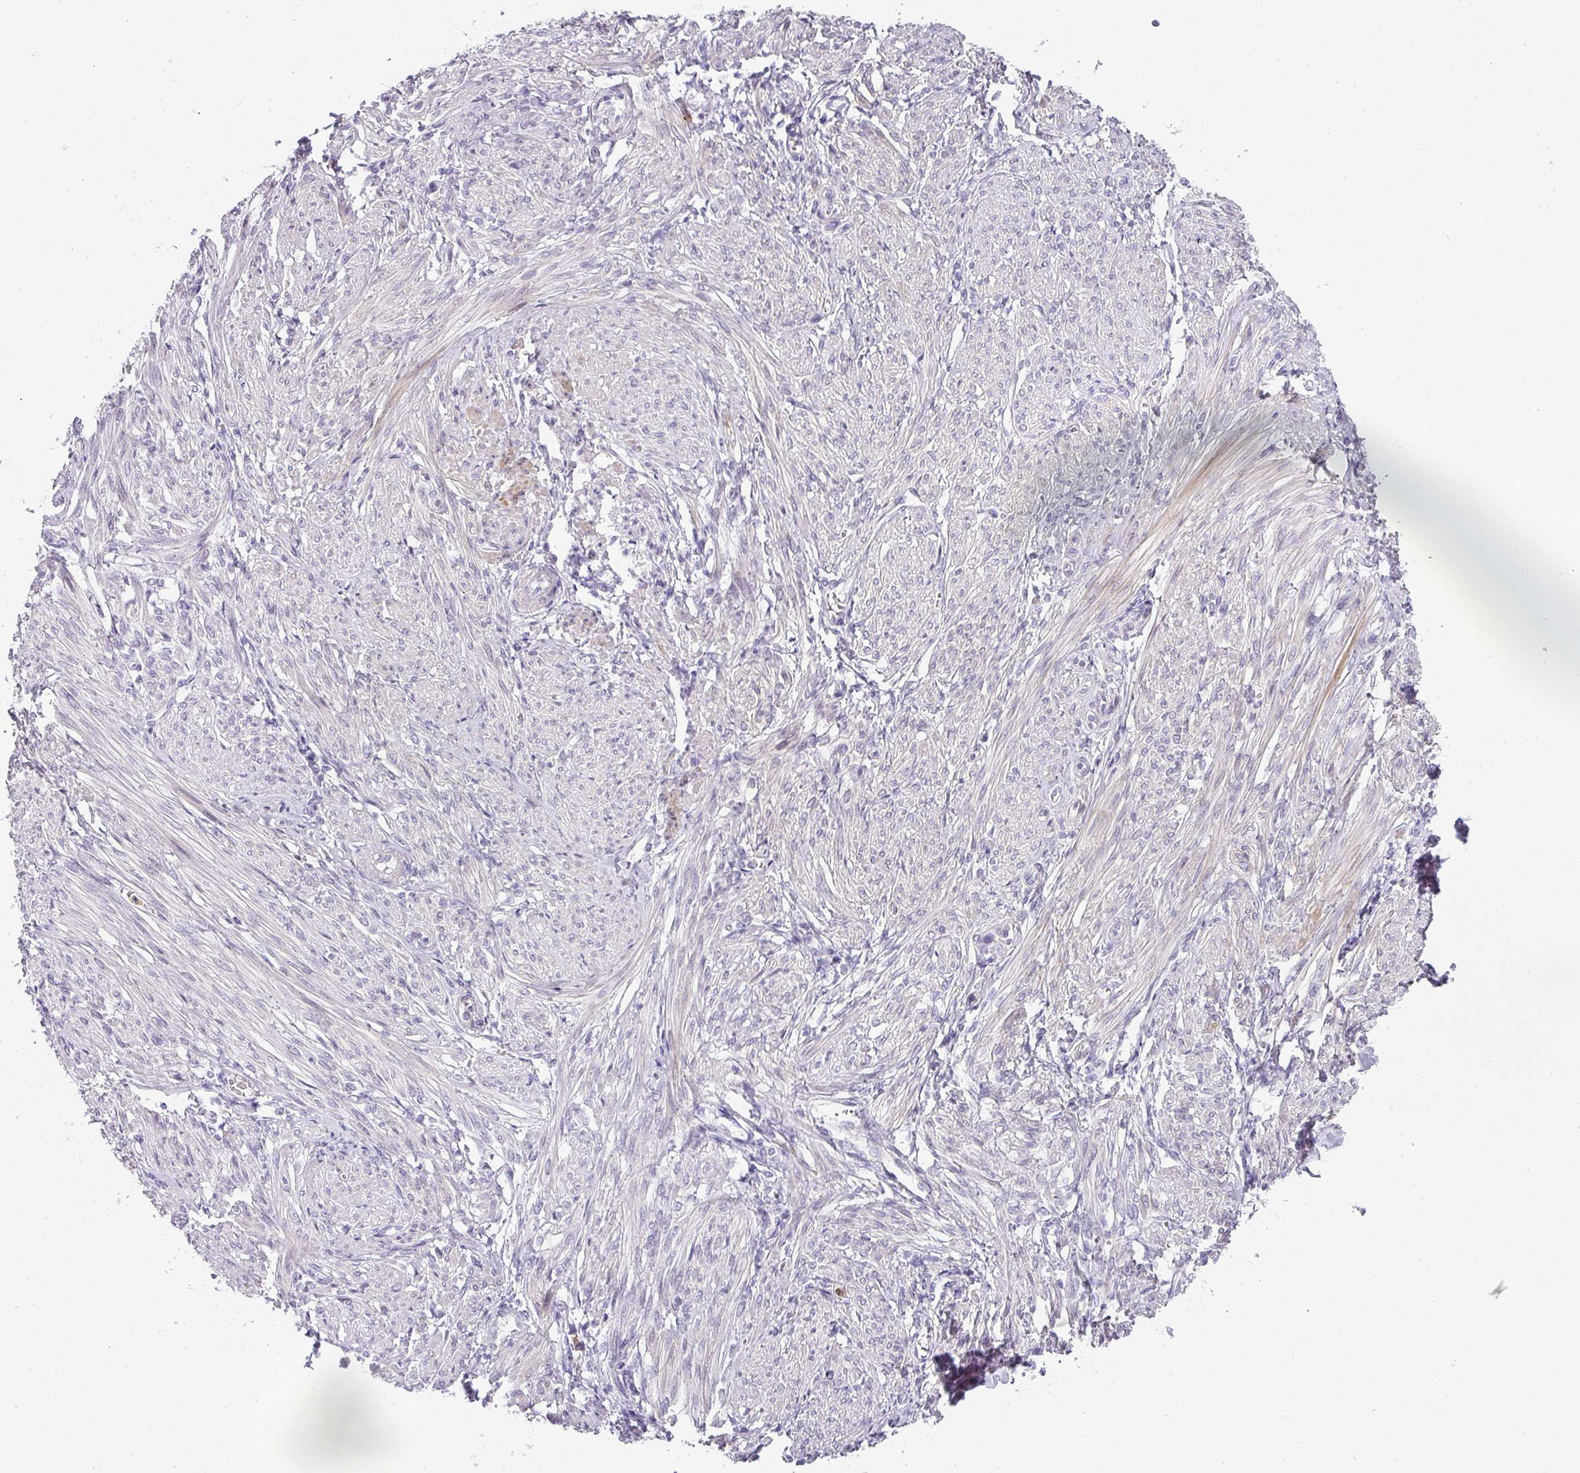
{"staining": {"intensity": "moderate", "quantity": "25%-75%", "location": "cytoplasmic/membranous"}, "tissue": "smooth muscle", "cell_type": "Smooth muscle cells", "image_type": "normal", "snomed": [{"axis": "morphology", "description": "Normal tissue, NOS"}, {"axis": "topography", "description": "Smooth muscle"}], "caption": "Brown immunohistochemical staining in unremarkable human smooth muscle reveals moderate cytoplasmic/membranous staining in approximately 25%-75% of smooth muscle cells. (Stains: DAB (3,3'-diaminobenzidine) in brown, nuclei in blue, Microscopy: brightfield microscopy at high magnification).", "gene": "BTLA", "patient": {"sex": "female", "age": 39}}